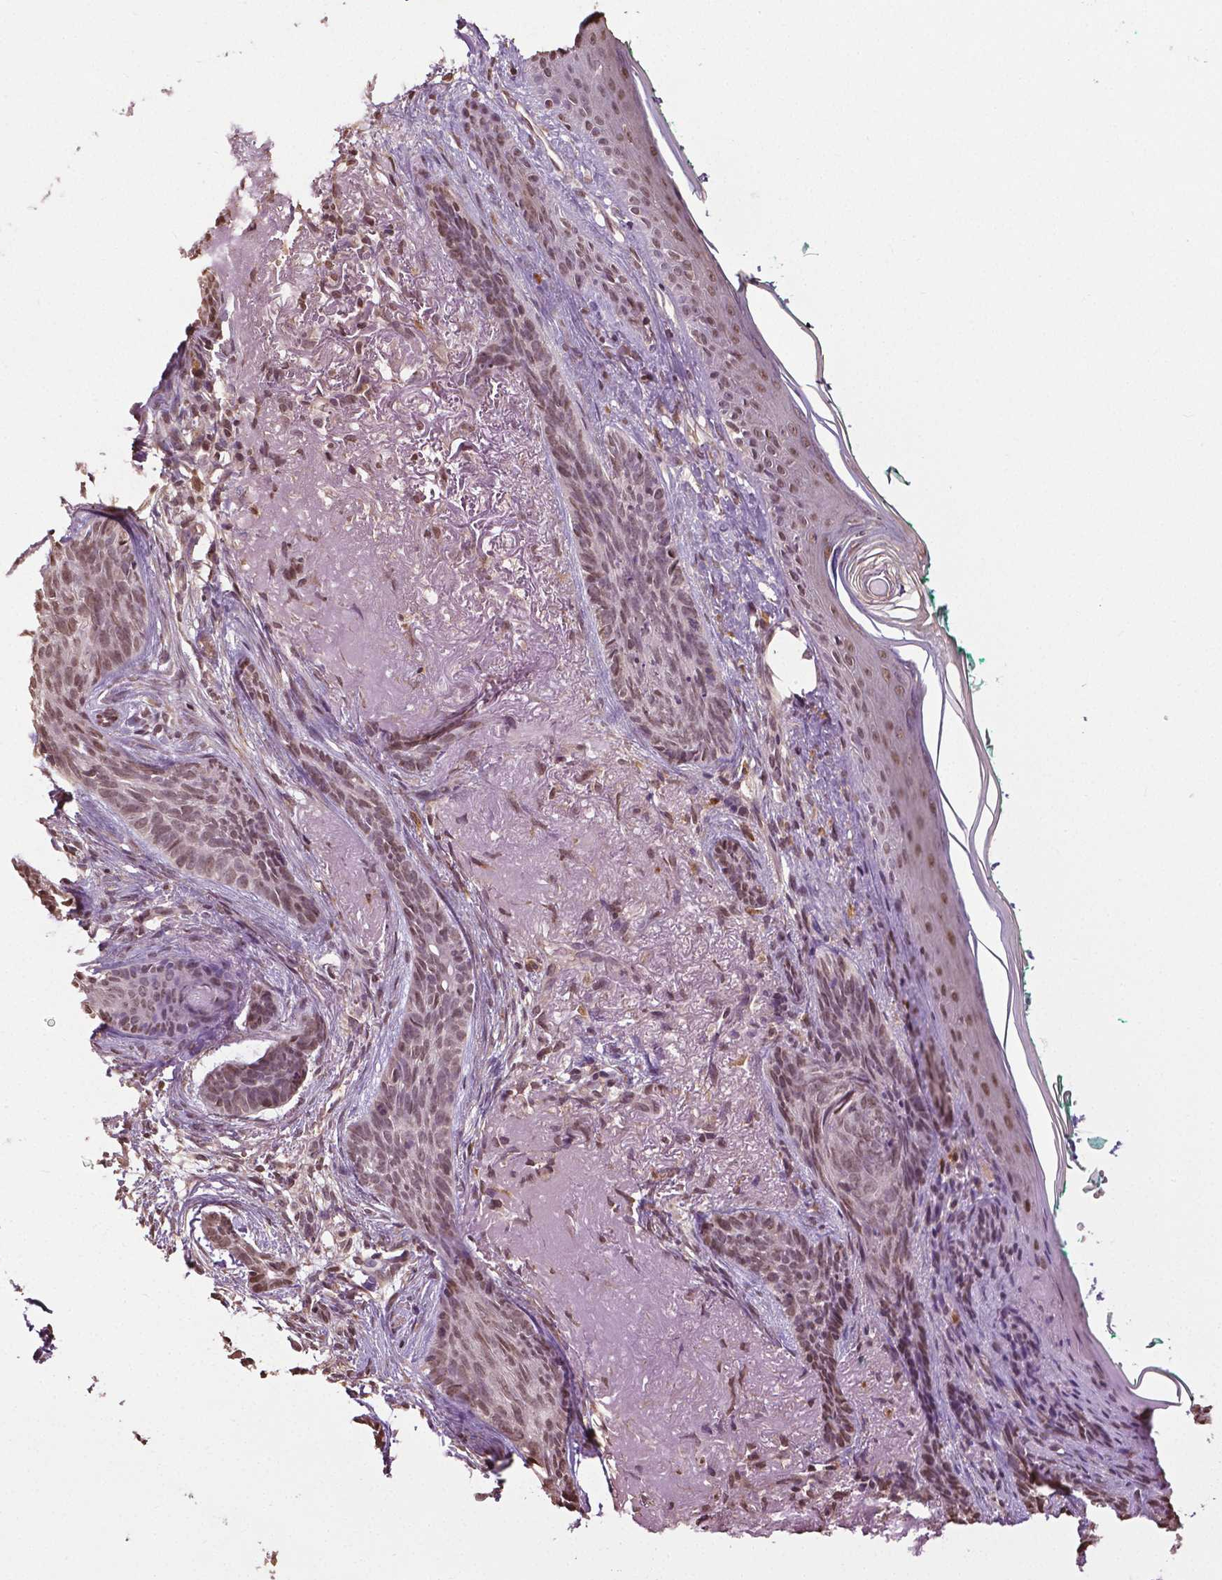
{"staining": {"intensity": "weak", "quantity": ">75%", "location": "nuclear"}, "tissue": "skin cancer", "cell_type": "Tumor cells", "image_type": "cancer", "snomed": [{"axis": "morphology", "description": "Basal cell carcinoma"}, {"axis": "topography", "description": "Skin"}], "caption": "Brown immunohistochemical staining in skin basal cell carcinoma reveals weak nuclear expression in approximately >75% of tumor cells. (brown staining indicates protein expression, while blue staining denotes nuclei).", "gene": "DLX5", "patient": {"sex": "female", "age": 78}}